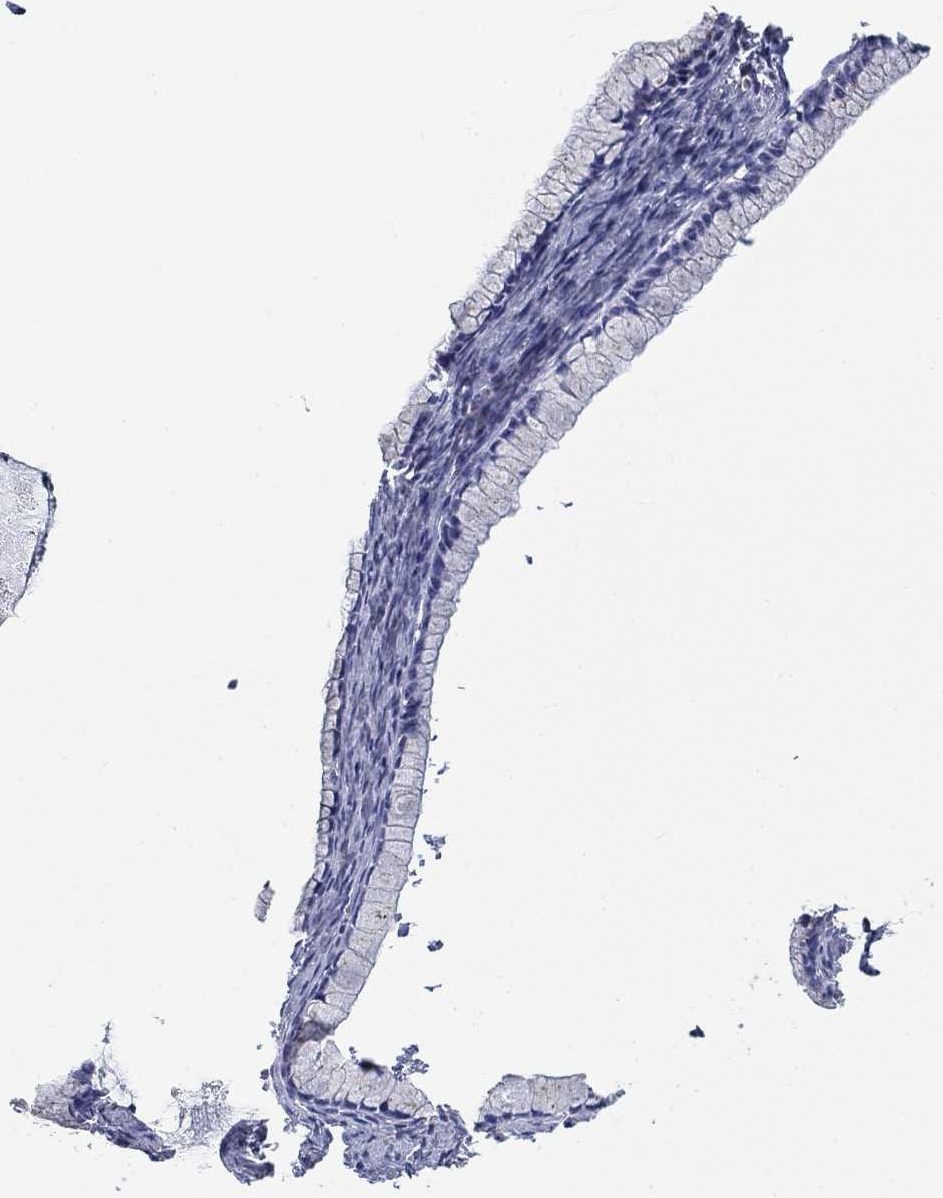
{"staining": {"intensity": "negative", "quantity": "none", "location": "none"}, "tissue": "ovarian cancer", "cell_type": "Tumor cells", "image_type": "cancer", "snomed": [{"axis": "morphology", "description": "Cystadenocarcinoma, mucinous, NOS"}, {"axis": "topography", "description": "Ovary"}], "caption": "Immunohistochemistry (IHC) of ovarian mucinous cystadenocarcinoma exhibits no expression in tumor cells.", "gene": "NACAD", "patient": {"sex": "female", "age": 41}}